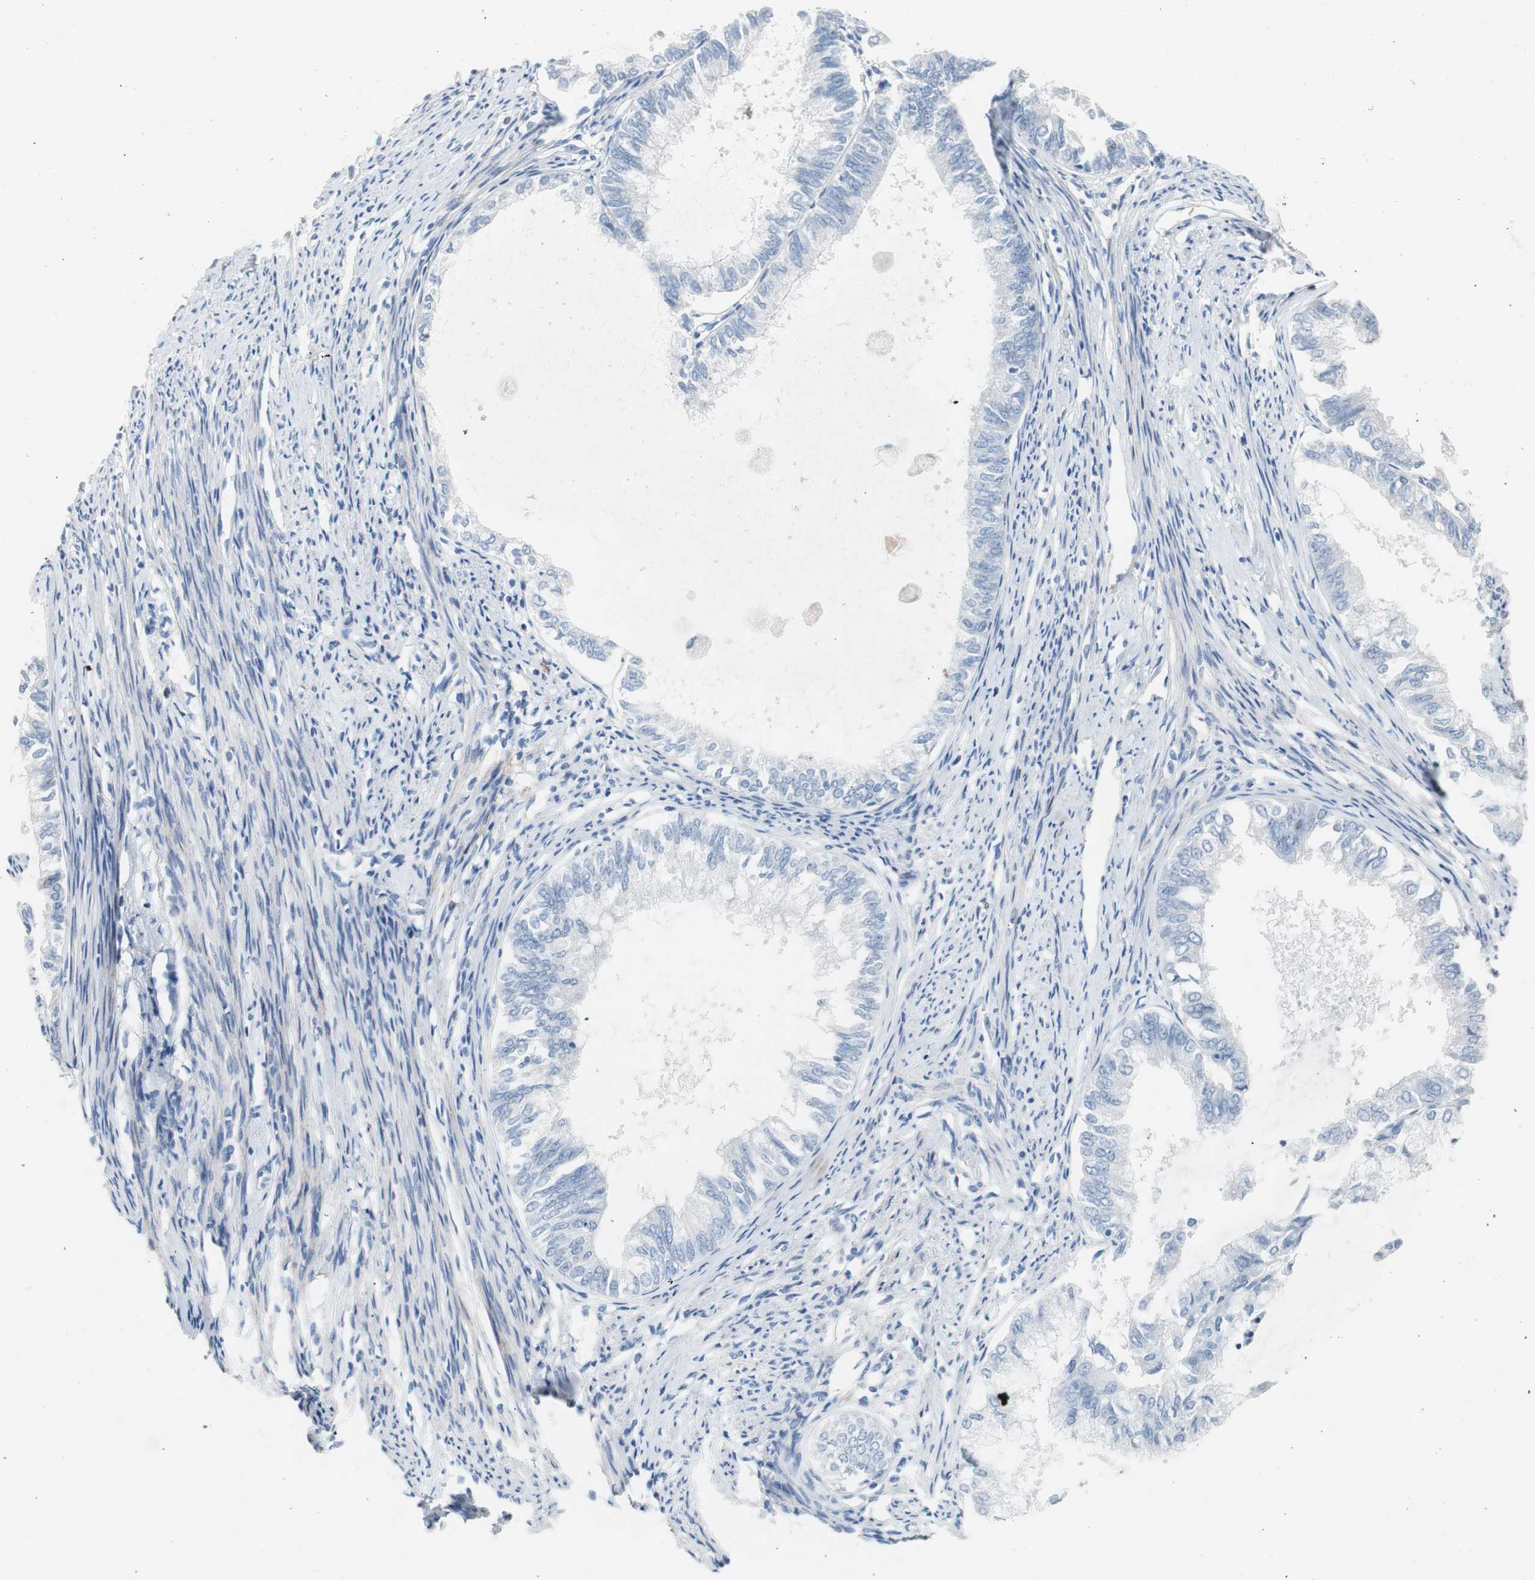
{"staining": {"intensity": "negative", "quantity": "none", "location": "none"}, "tissue": "endometrial cancer", "cell_type": "Tumor cells", "image_type": "cancer", "snomed": [{"axis": "morphology", "description": "Adenocarcinoma, NOS"}, {"axis": "topography", "description": "Endometrium"}], "caption": "The immunohistochemistry micrograph has no significant expression in tumor cells of adenocarcinoma (endometrial) tissue.", "gene": "FOSL1", "patient": {"sex": "female", "age": 86}}